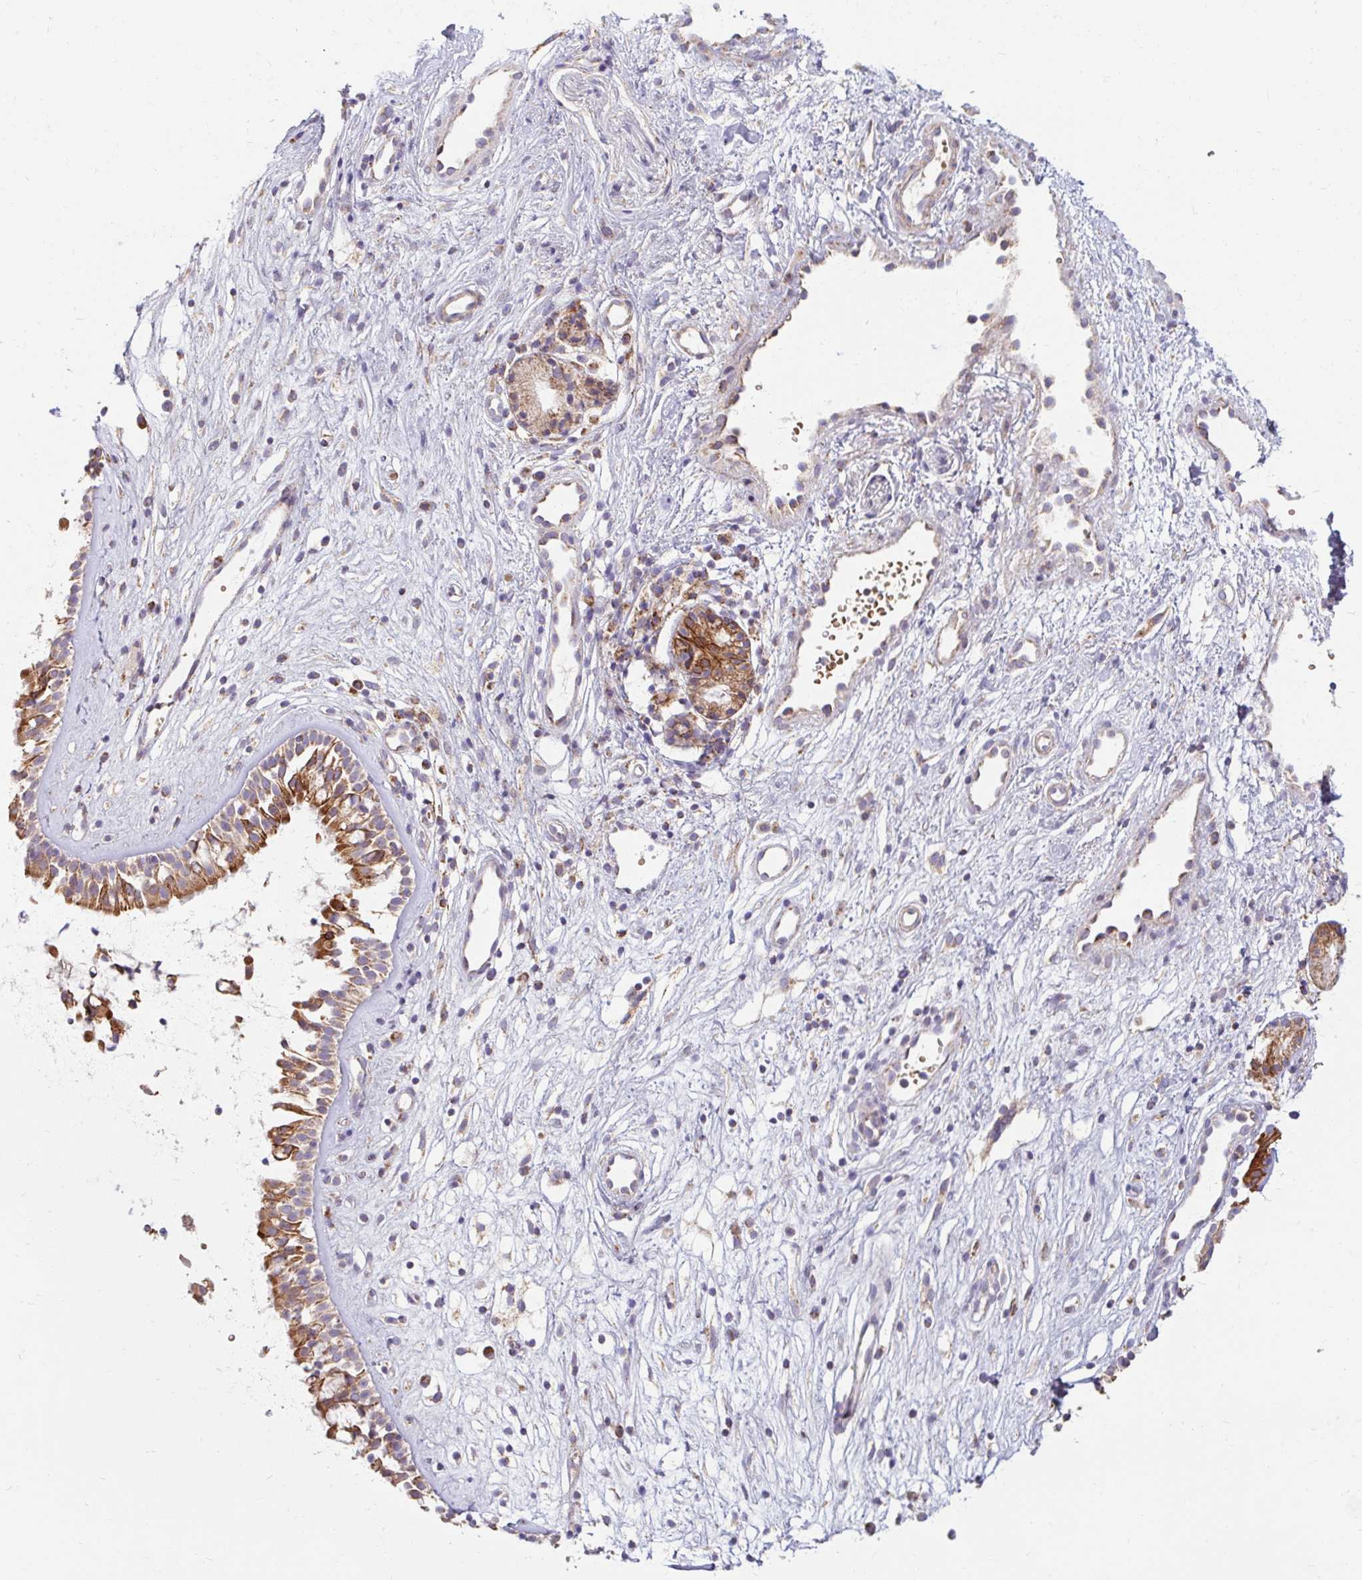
{"staining": {"intensity": "moderate", "quantity": ">75%", "location": "cytoplasmic/membranous"}, "tissue": "nasopharynx", "cell_type": "Respiratory epithelial cells", "image_type": "normal", "snomed": [{"axis": "morphology", "description": "Normal tissue, NOS"}, {"axis": "topography", "description": "Nasopharynx"}], "caption": "Protein positivity by immunohistochemistry shows moderate cytoplasmic/membranous staining in approximately >75% of respiratory epithelial cells in unremarkable nasopharynx. (DAB (3,3'-diaminobenzidine) IHC with brightfield microscopy, high magnification).", "gene": "SKP2", "patient": {"sex": "male", "age": 32}}